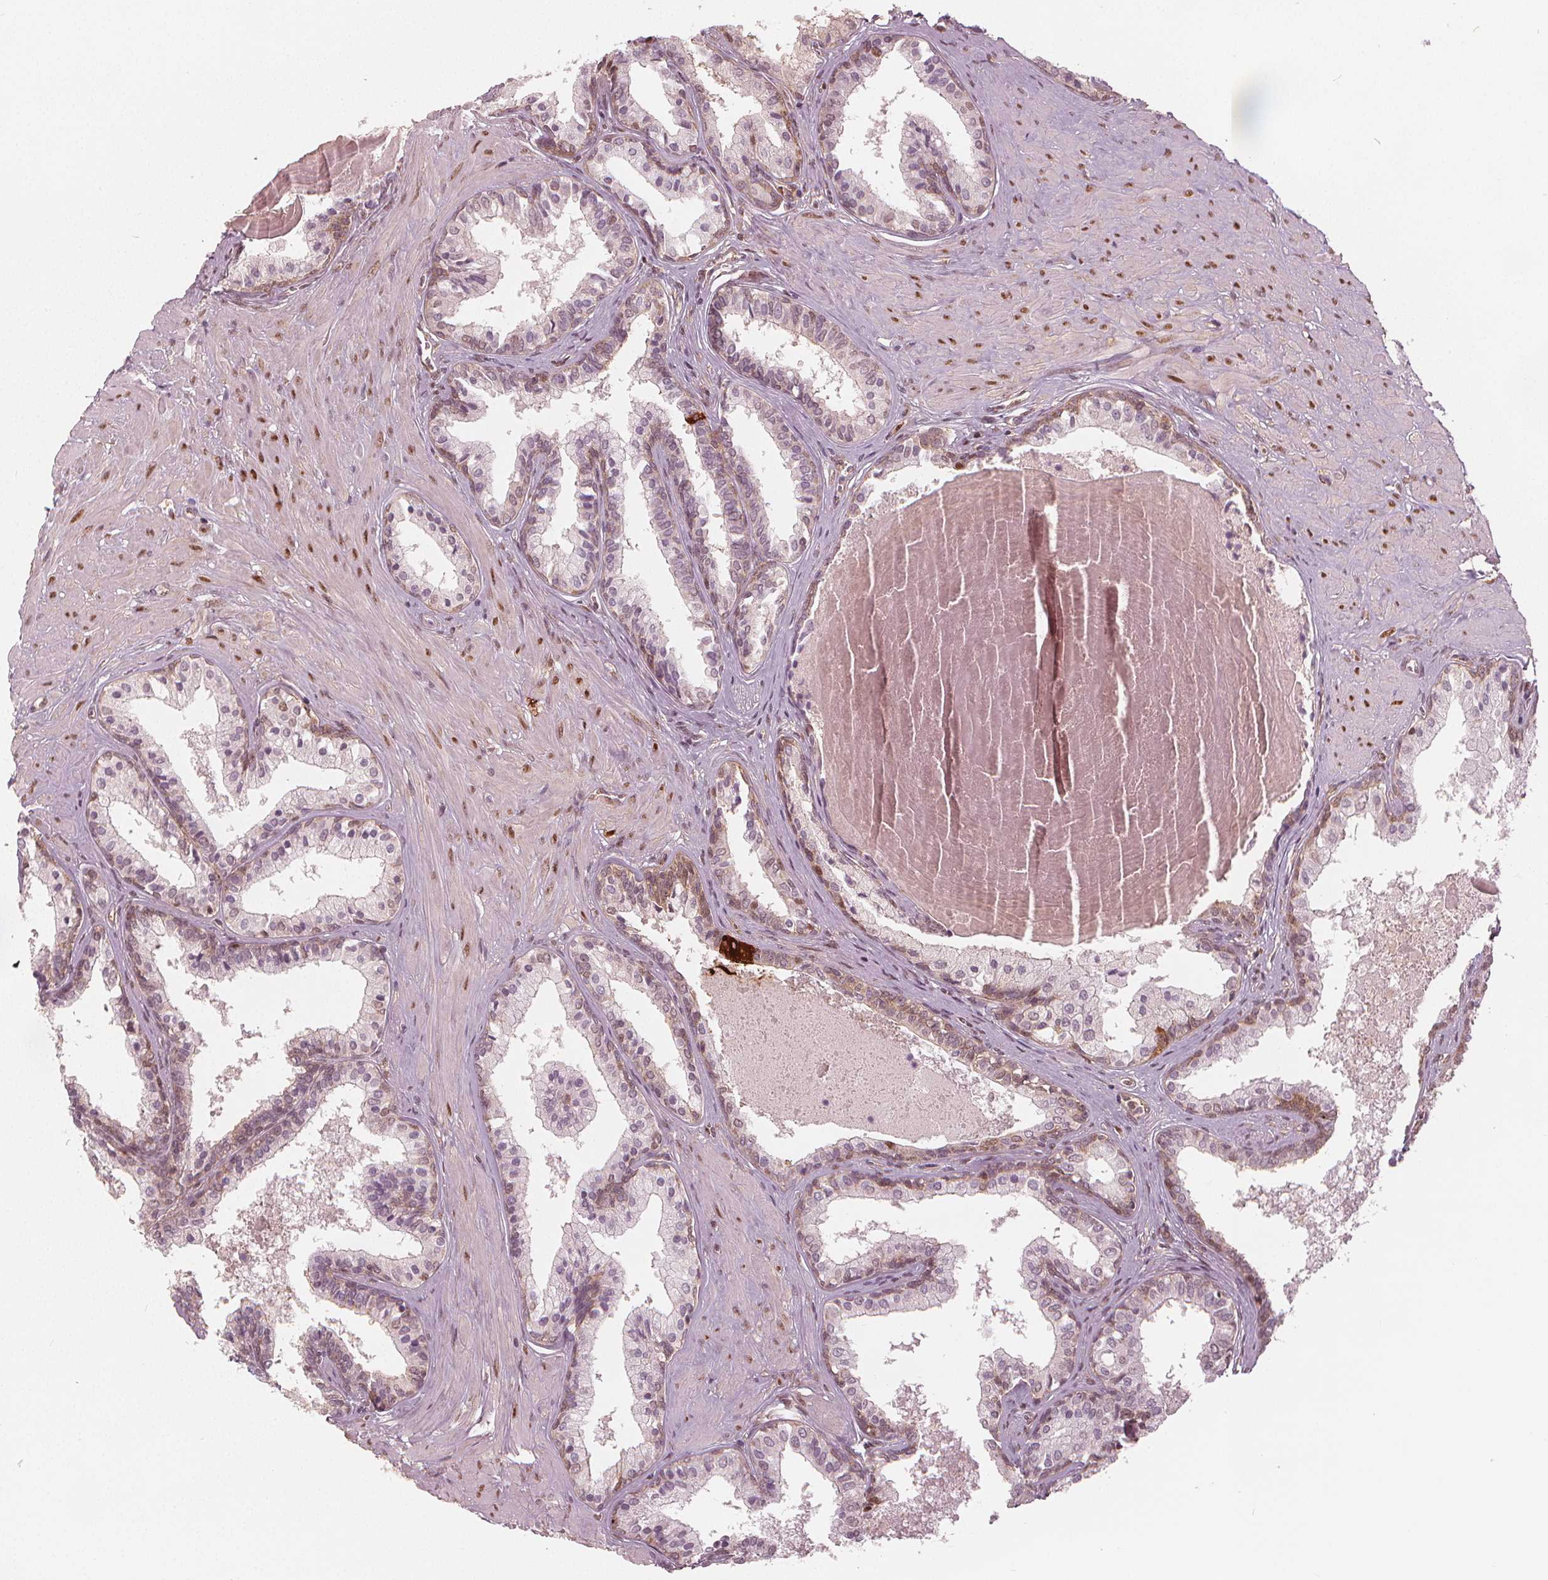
{"staining": {"intensity": "moderate", "quantity": "25%-75%", "location": "nuclear"}, "tissue": "prostate", "cell_type": "Glandular cells", "image_type": "normal", "snomed": [{"axis": "morphology", "description": "Normal tissue, NOS"}, {"axis": "topography", "description": "Prostate"}], "caption": "This is a micrograph of immunohistochemistry staining of unremarkable prostate, which shows moderate expression in the nuclear of glandular cells.", "gene": "SQSTM1", "patient": {"sex": "male", "age": 61}}